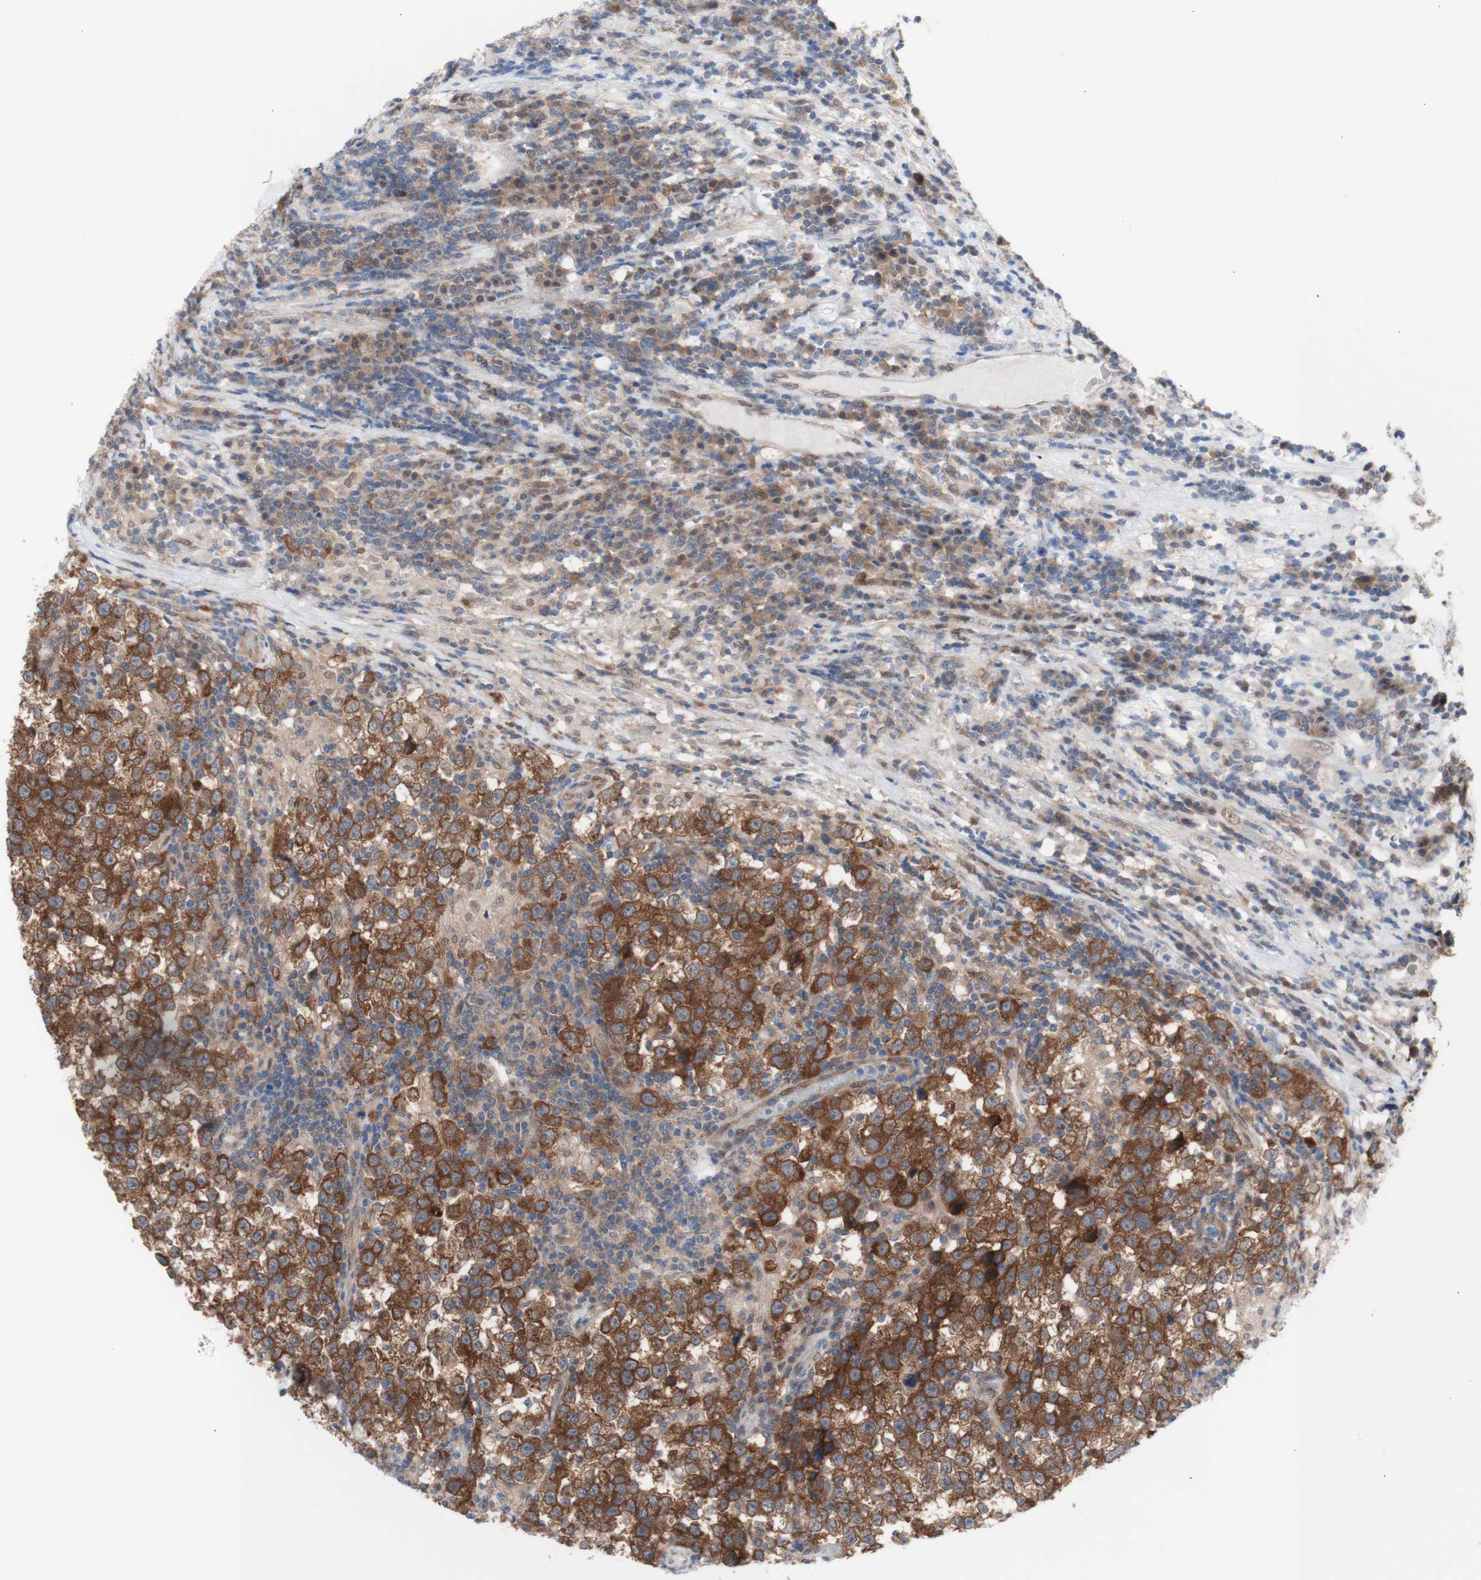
{"staining": {"intensity": "moderate", "quantity": ">75%", "location": "cytoplasmic/membranous"}, "tissue": "testis cancer", "cell_type": "Tumor cells", "image_type": "cancer", "snomed": [{"axis": "morphology", "description": "Seminoma, NOS"}, {"axis": "topography", "description": "Testis"}], "caption": "The micrograph demonstrates staining of seminoma (testis), revealing moderate cytoplasmic/membranous protein expression (brown color) within tumor cells.", "gene": "PRMT5", "patient": {"sex": "male", "age": 43}}